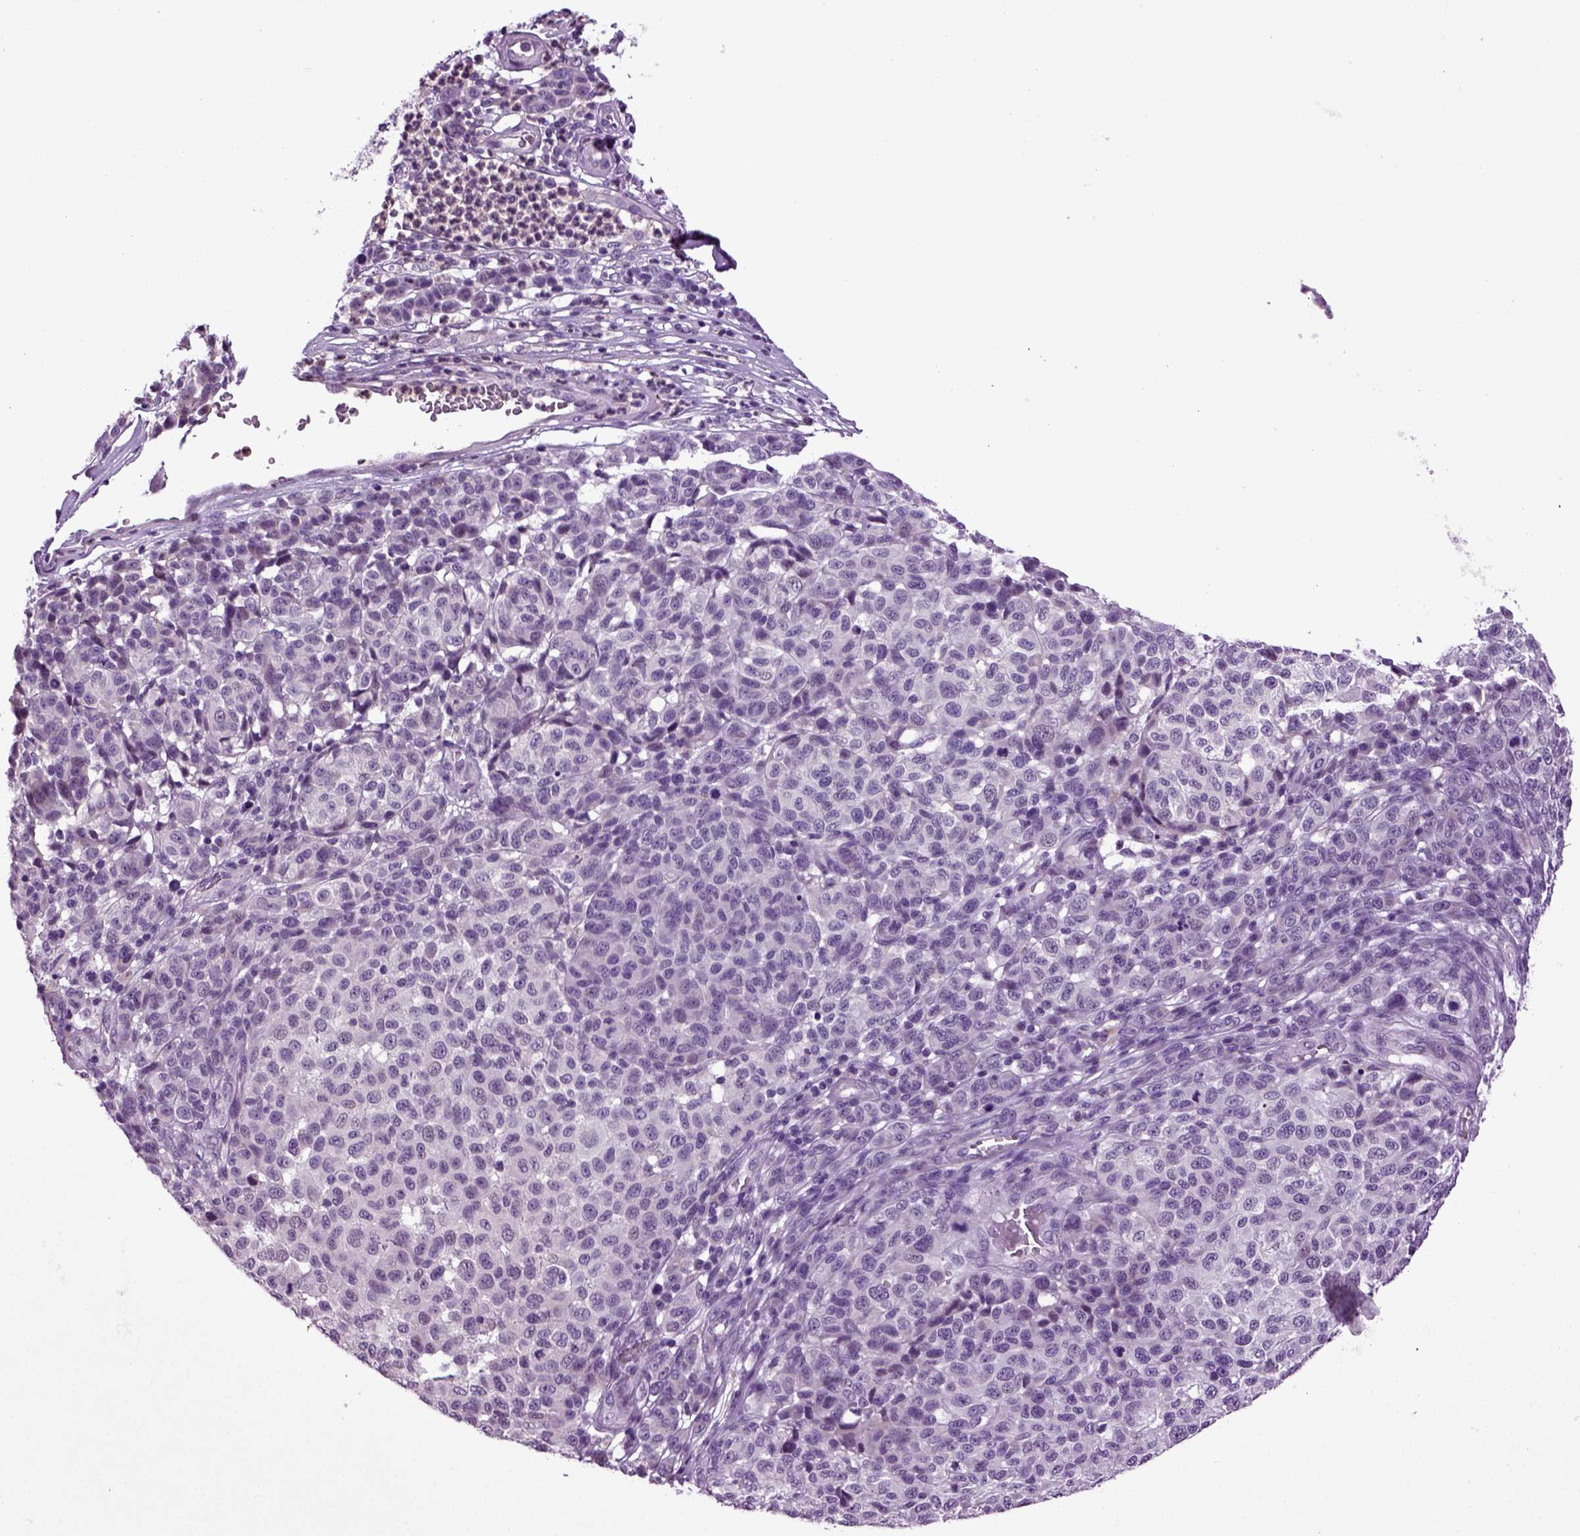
{"staining": {"intensity": "negative", "quantity": "none", "location": "none"}, "tissue": "melanoma", "cell_type": "Tumor cells", "image_type": "cancer", "snomed": [{"axis": "morphology", "description": "Malignant melanoma, NOS"}, {"axis": "topography", "description": "Skin"}], "caption": "The image demonstrates no significant expression in tumor cells of malignant melanoma. The staining was performed using DAB (3,3'-diaminobenzidine) to visualize the protein expression in brown, while the nuclei were stained in blue with hematoxylin (Magnification: 20x).", "gene": "FGF11", "patient": {"sex": "male", "age": 59}}